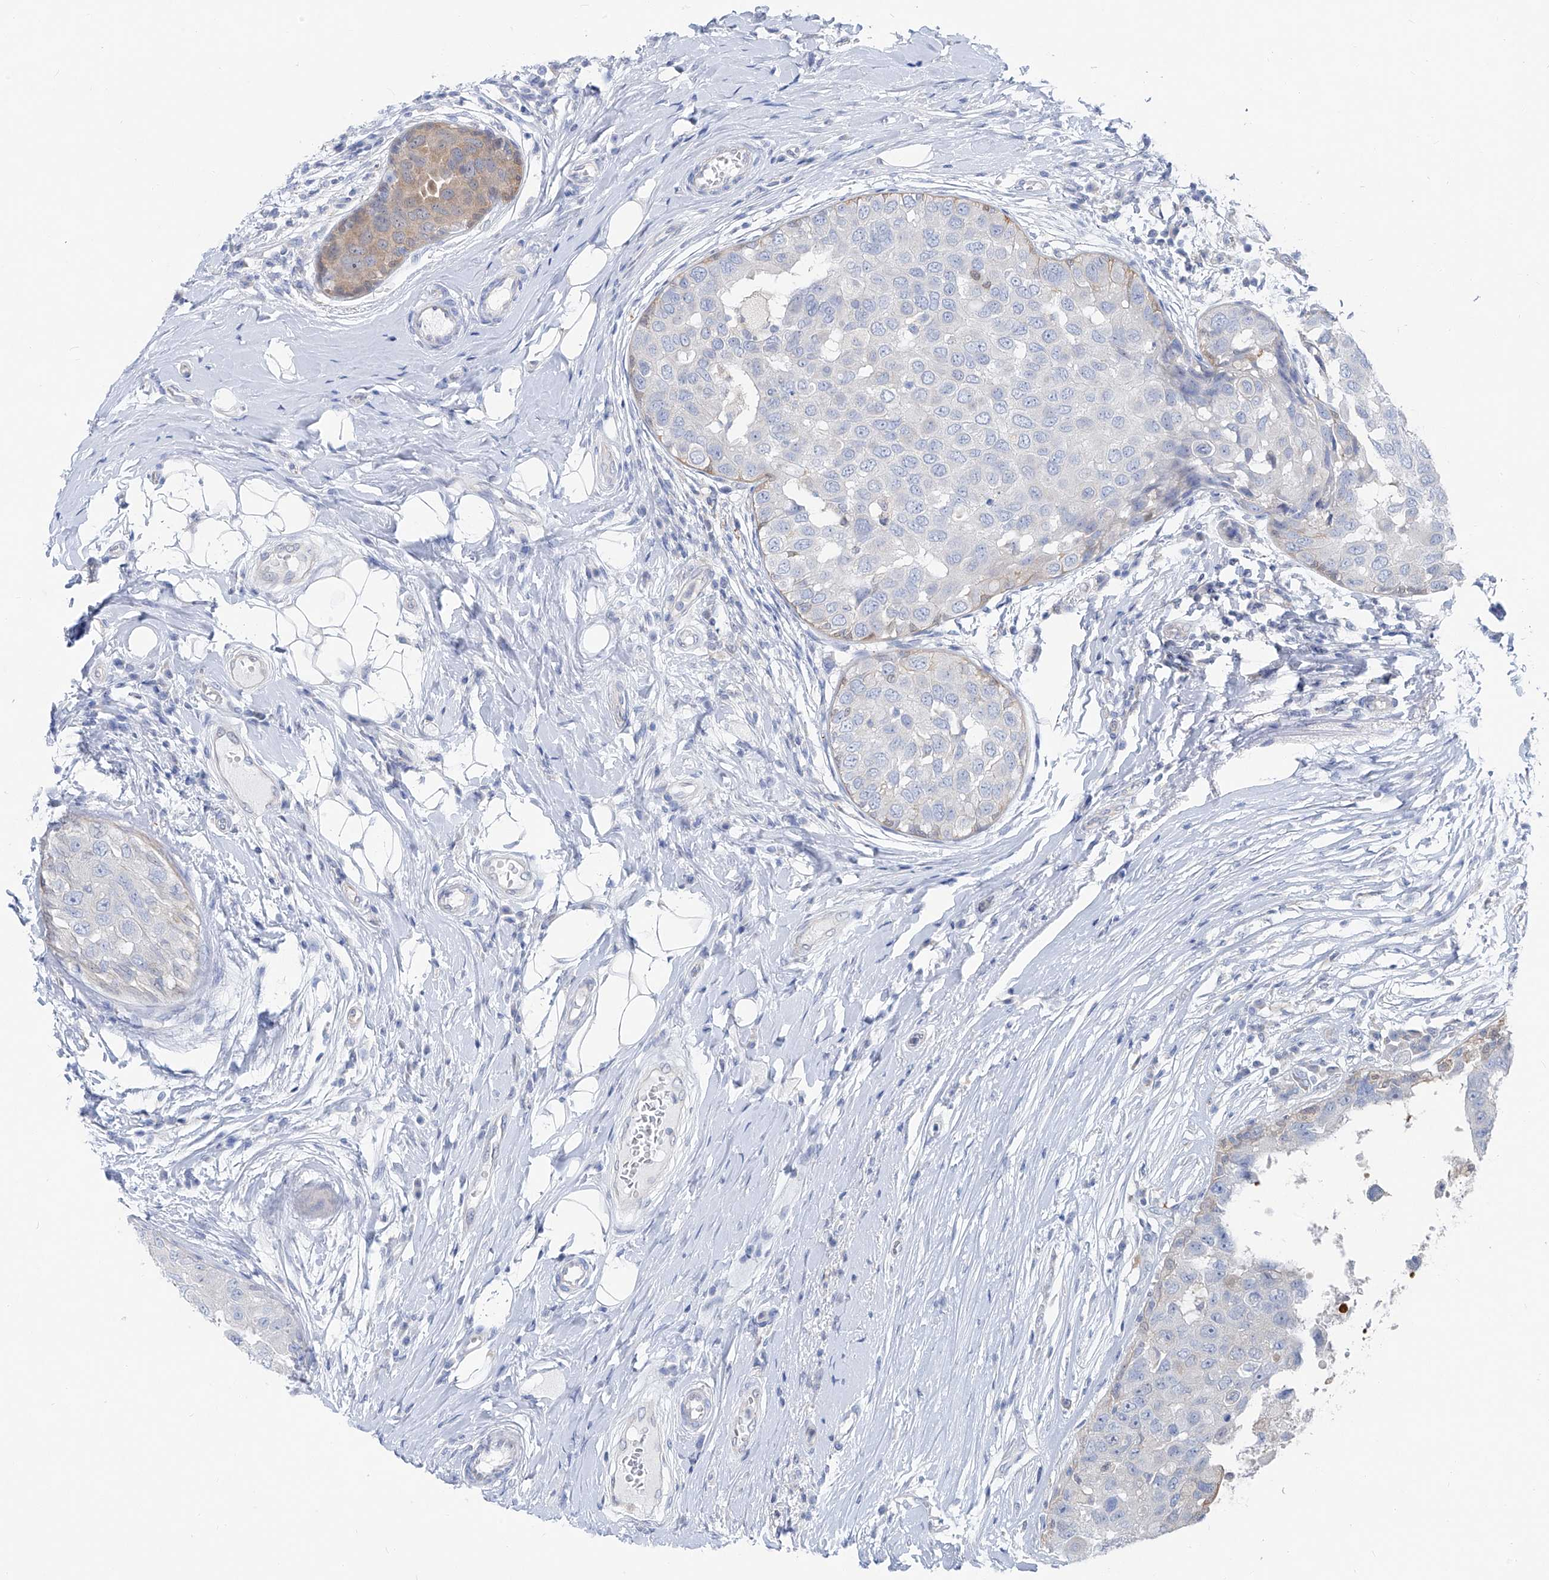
{"staining": {"intensity": "weak", "quantity": "<25%", "location": "cytoplasmic/membranous"}, "tissue": "breast cancer", "cell_type": "Tumor cells", "image_type": "cancer", "snomed": [{"axis": "morphology", "description": "Duct carcinoma"}, {"axis": "topography", "description": "Breast"}], "caption": "A histopathology image of breast cancer (intraductal carcinoma) stained for a protein displays no brown staining in tumor cells.", "gene": "UFL1", "patient": {"sex": "female", "age": 27}}